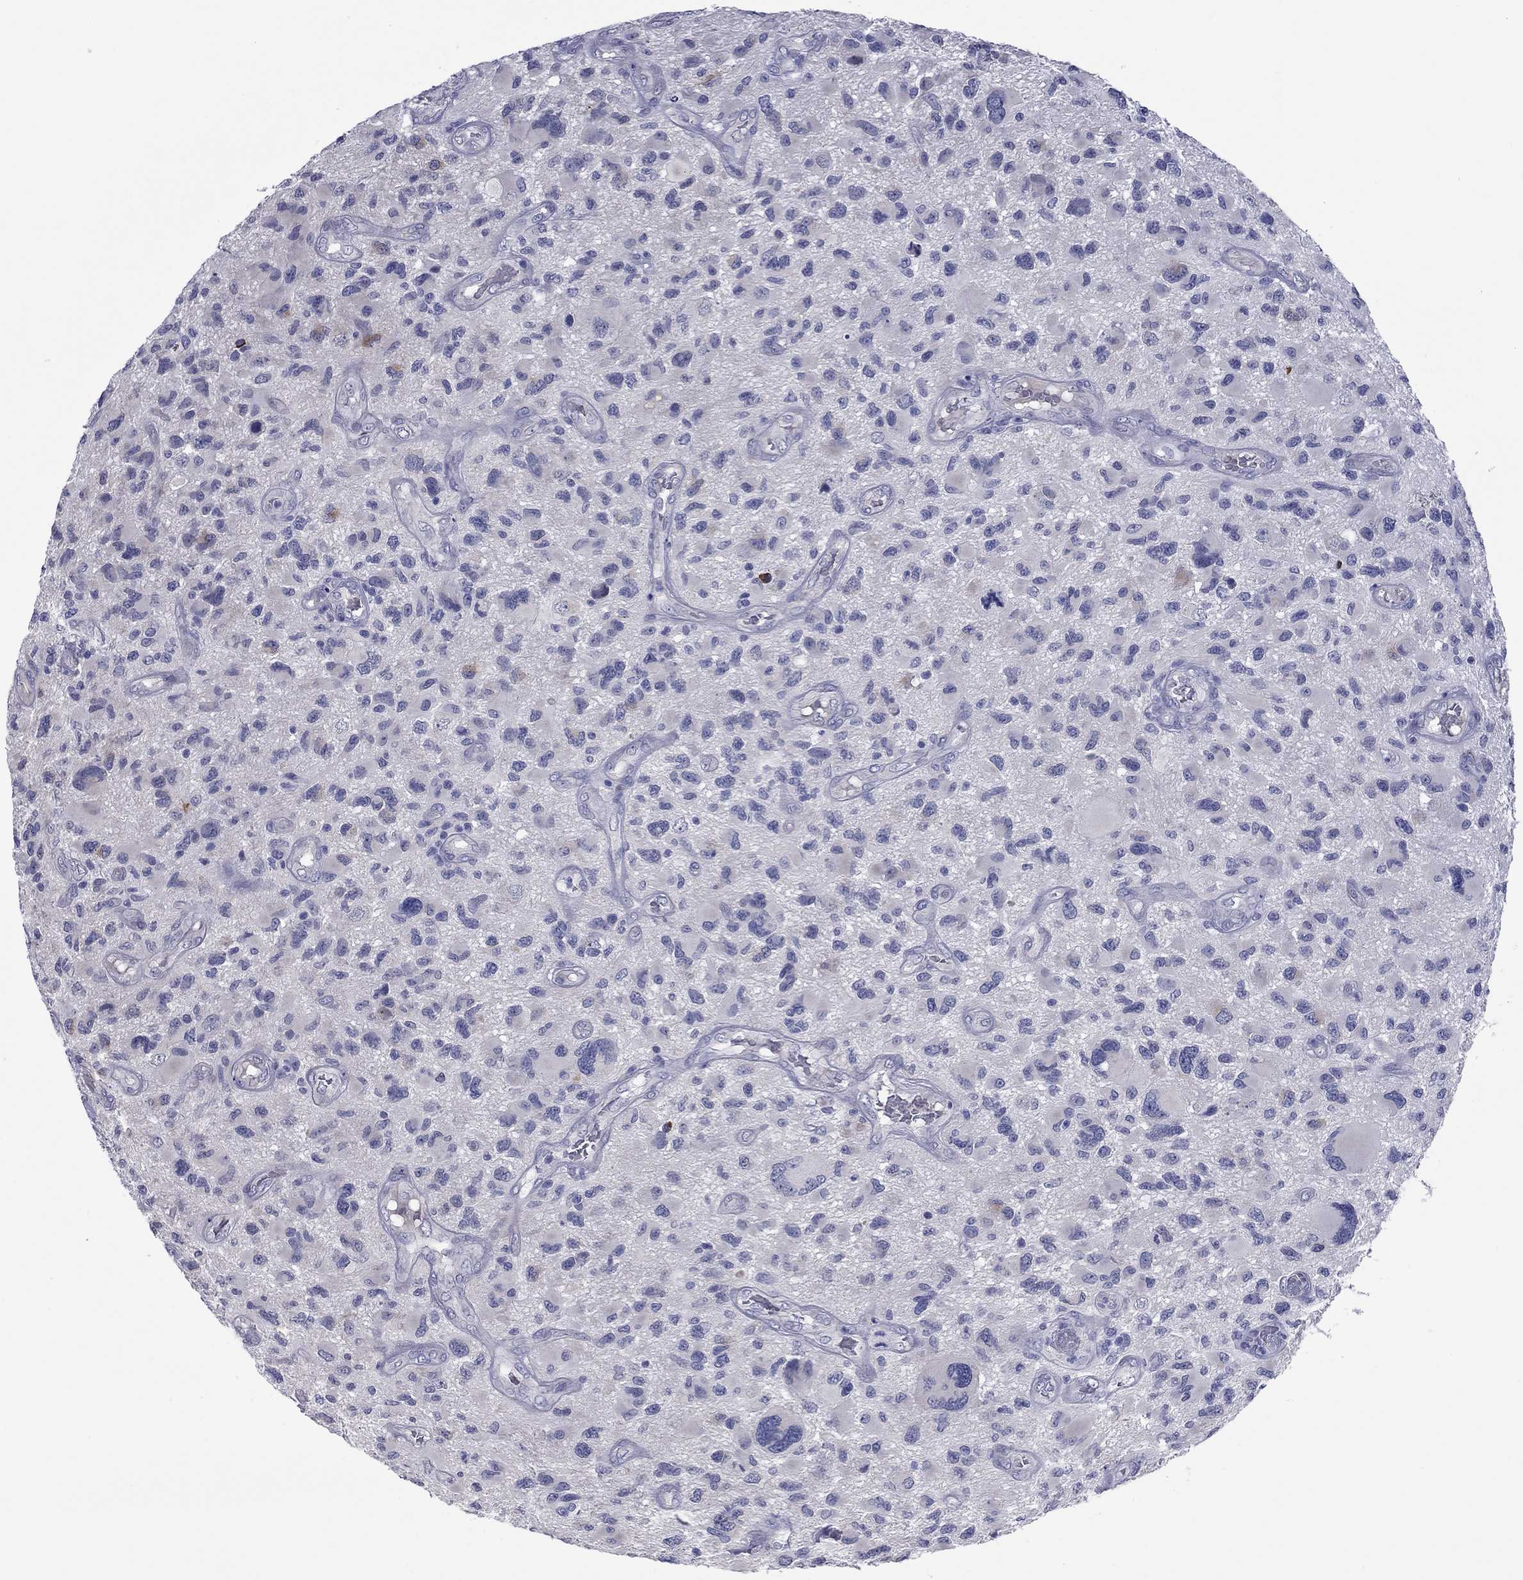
{"staining": {"intensity": "negative", "quantity": "none", "location": "none"}, "tissue": "glioma", "cell_type": "Tumor cells", "image_type": "cancer", "snomed": [{"axis": "morphology", "description": "Glioma, malignant, NOS"}, {"axis": "morphology", "description": "Glioma, malignant, High grade"}, {"axis": "topography", "description": "Brain"}], "caption": "Immunohistochemistry (IHC) photomicrograph of human malignant glioma (high-grade) stained for a protein (brown), which displays no expression in tumor cells.", "gene": "UNC119B", "patient": {"sex": "female", "age": 71}}